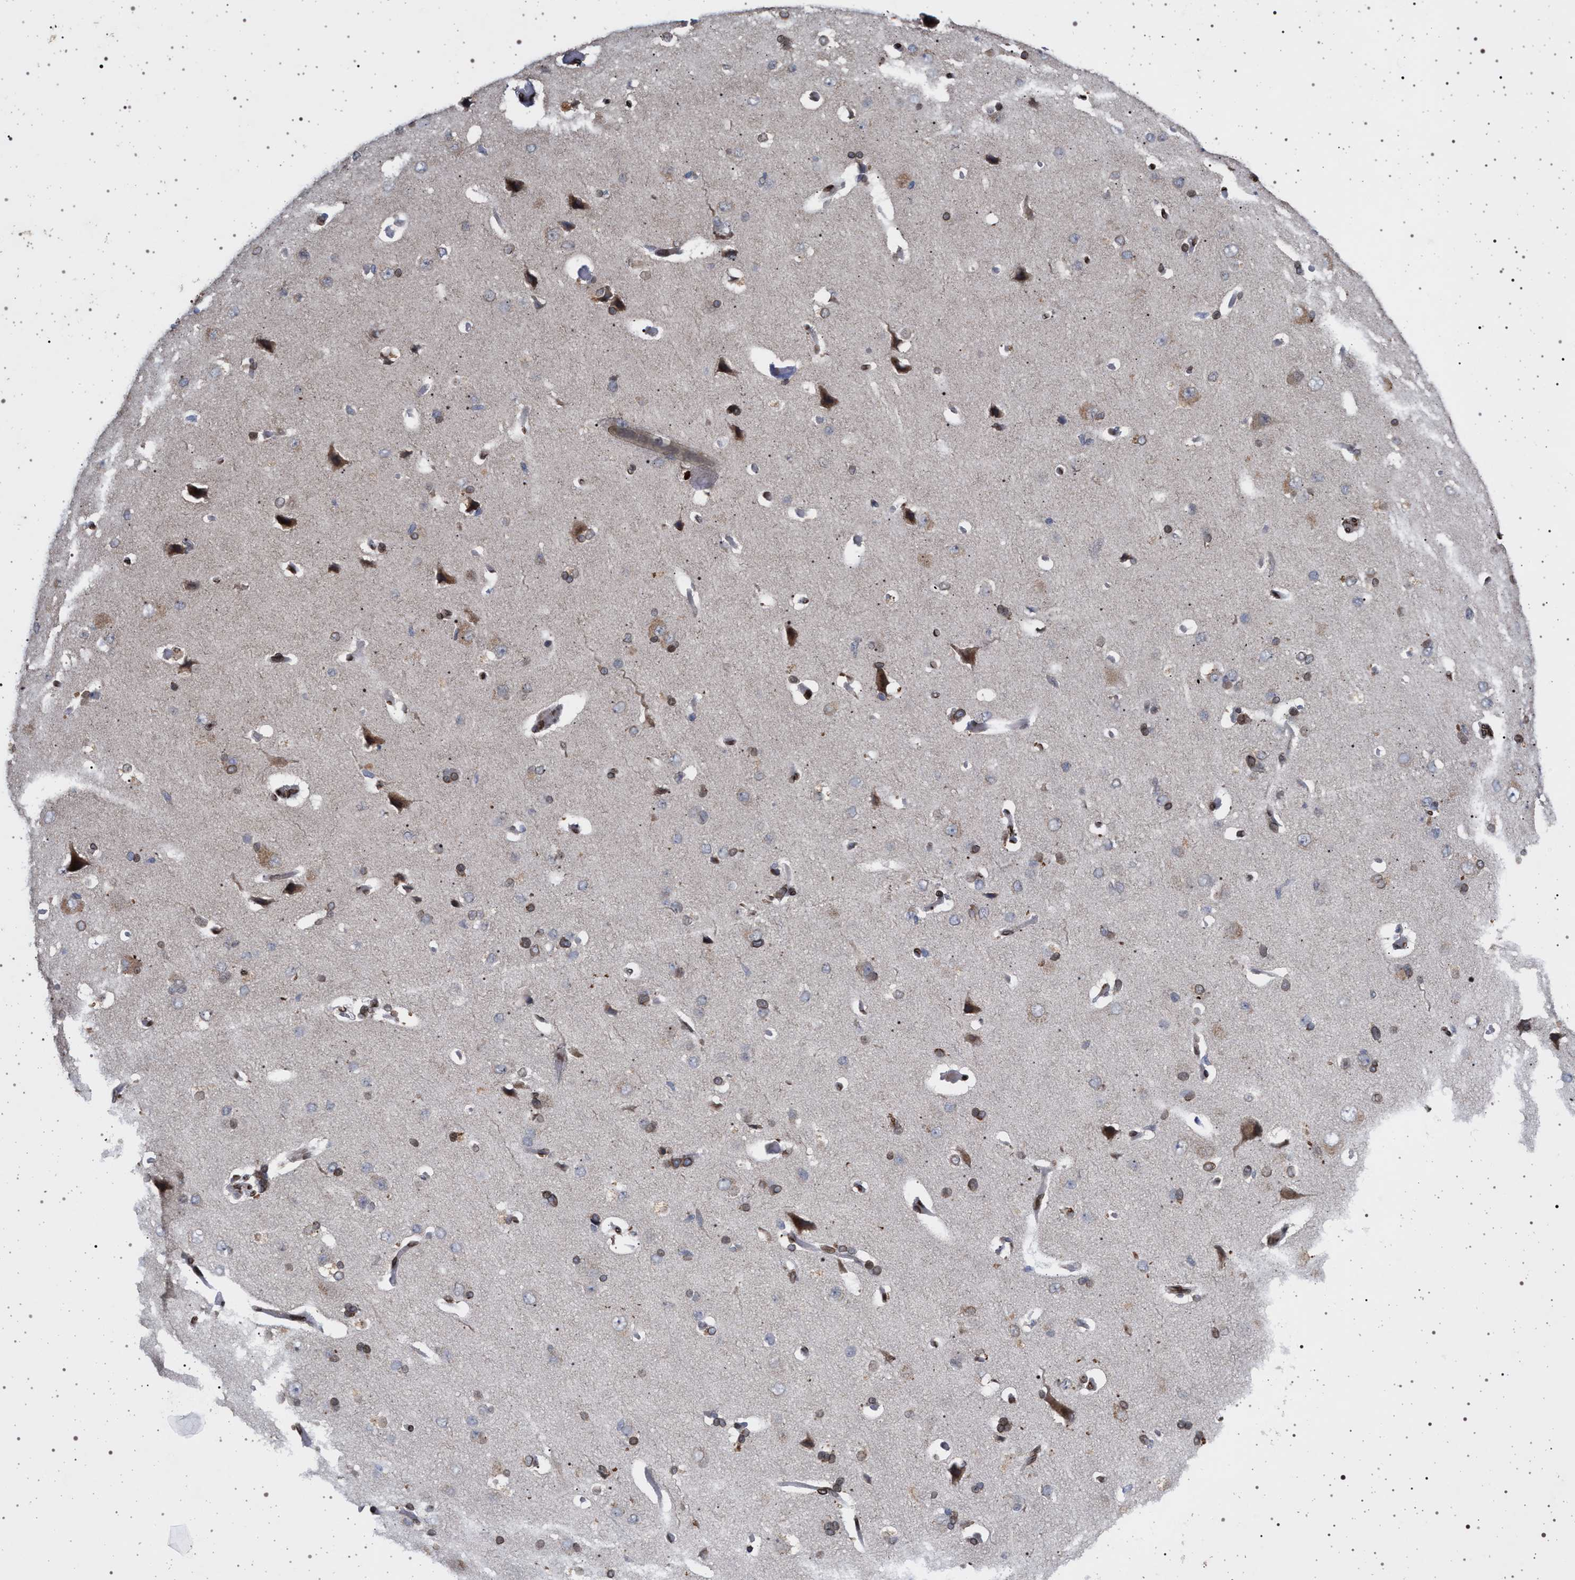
{"staining": {"intensity": "strong", "quantity": ">75%", "location": "cytoplasmic/membranous,nuclear"}, "tissue": "cerebral cortex", "cell_type": "Endothelial cells", "image_type": "normal", "snomed": [{"axis": "morphology", "description": "Normal tissue, NOS"}, {"axis": "topography", "description": "Cerebral cortex"}], "caption": "This histopathology image shows normal cerebral cortex stained with IHC to label a protein in brown. The cytoplasmic/membranous,nuclear of endothelial cells show strong positivity for the protein. Nuclei are counter-stained blue.", "gene": "ING2", "patient": {"sex": "male", "age": 62}}